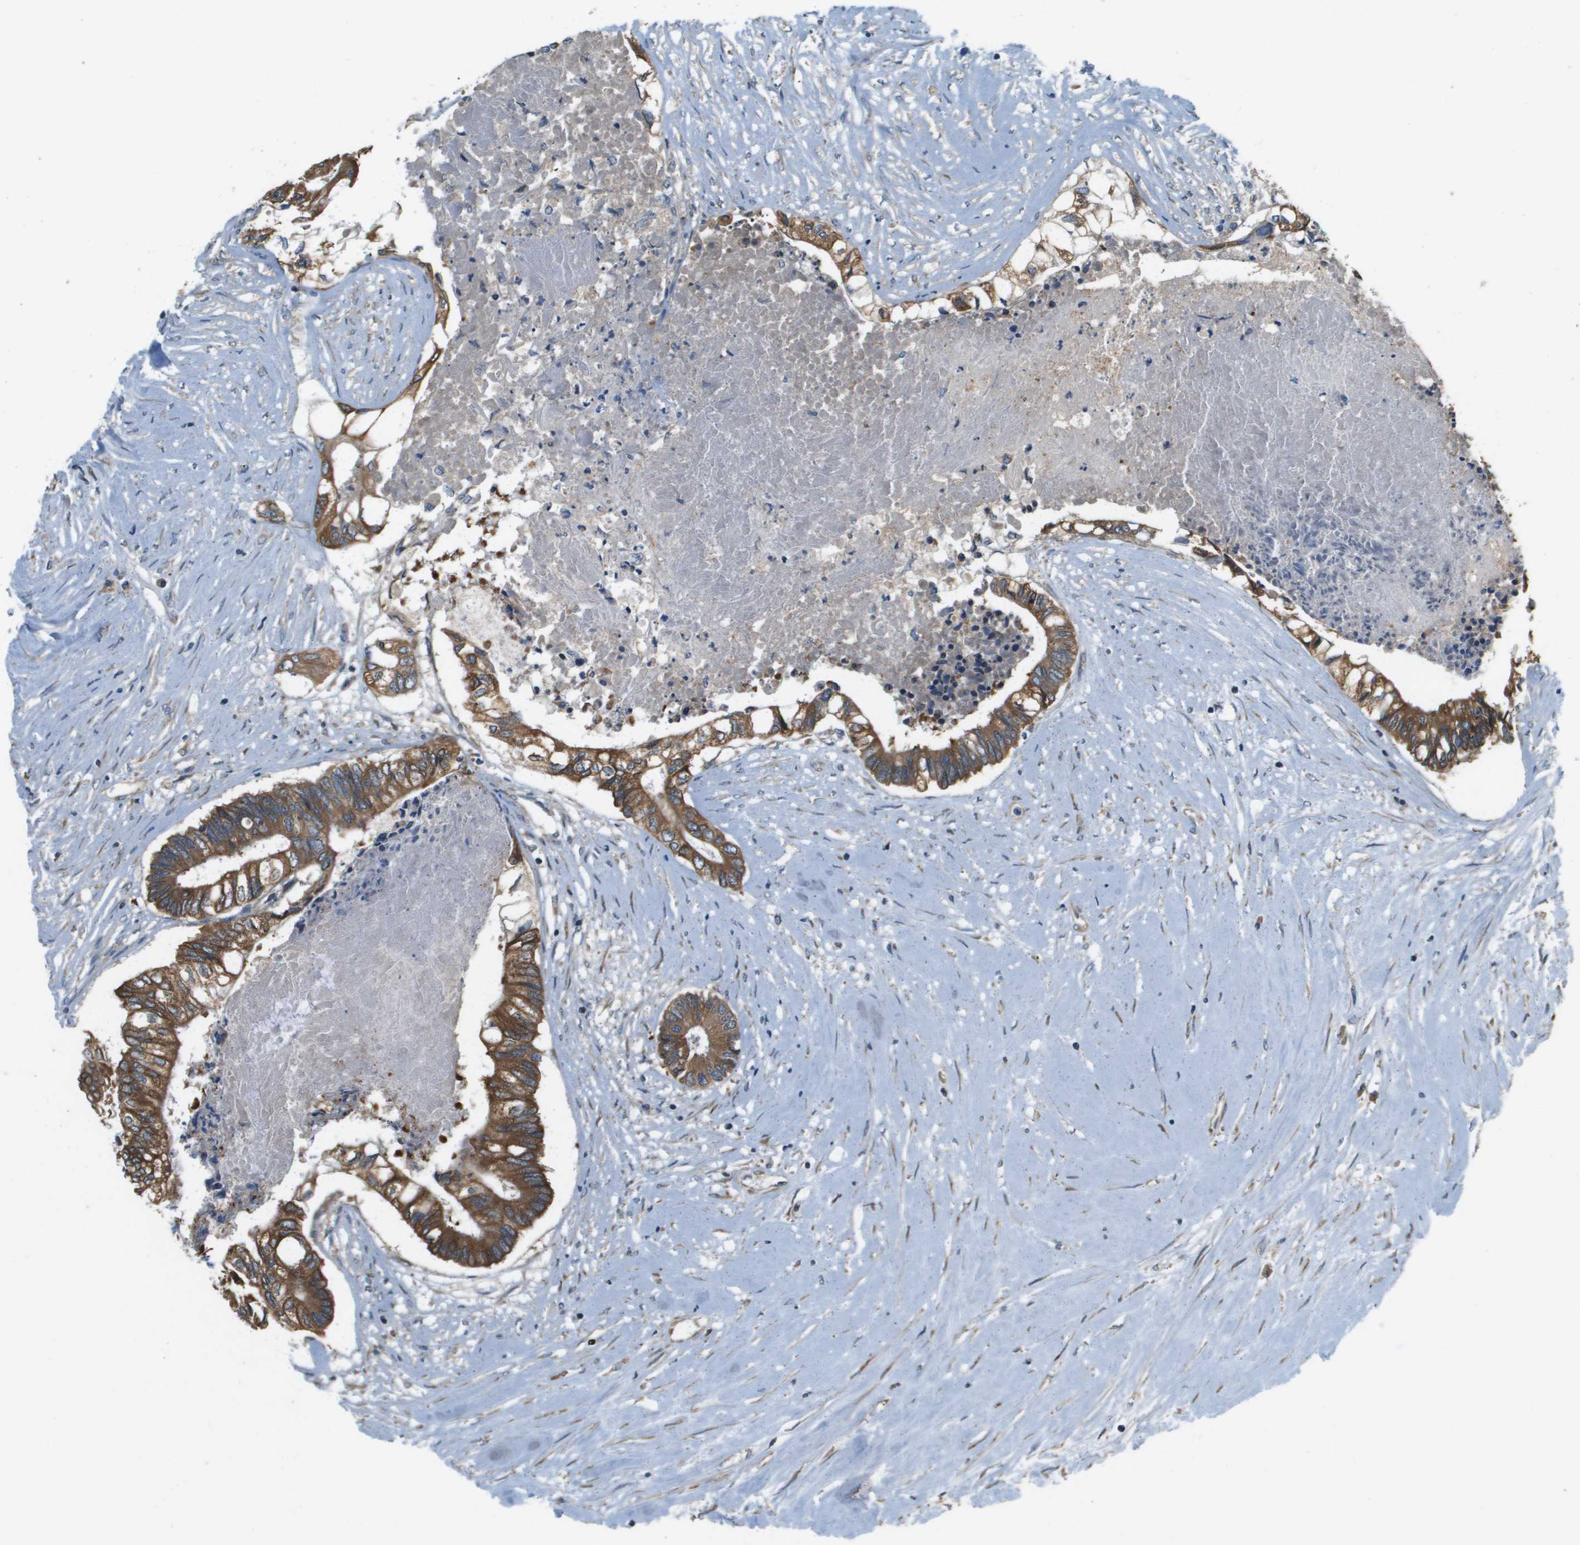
{"staining": {"intensity": "strong", "quantity": ">75%", "location": "cytoplasmic/membranous"}, "tissue": "colorectal cancer", "cell_type": "Tumor cells", "image_type": "cancer", "snomed": [{"axis": "morphology", "description": "Adenocarcinoma, NOS"}, {"axis": "topography", "description": "Rectum"}], "caption": "This is a photomicrograph of immunohistochemistry (IHC) staining of adenocarcinoma (colorectal), which shows strong staining in the cytoplasmic/membranous of tumor cells.", "gene": "SAMSN1", "patient": {"sex": "male", "age": 63}}